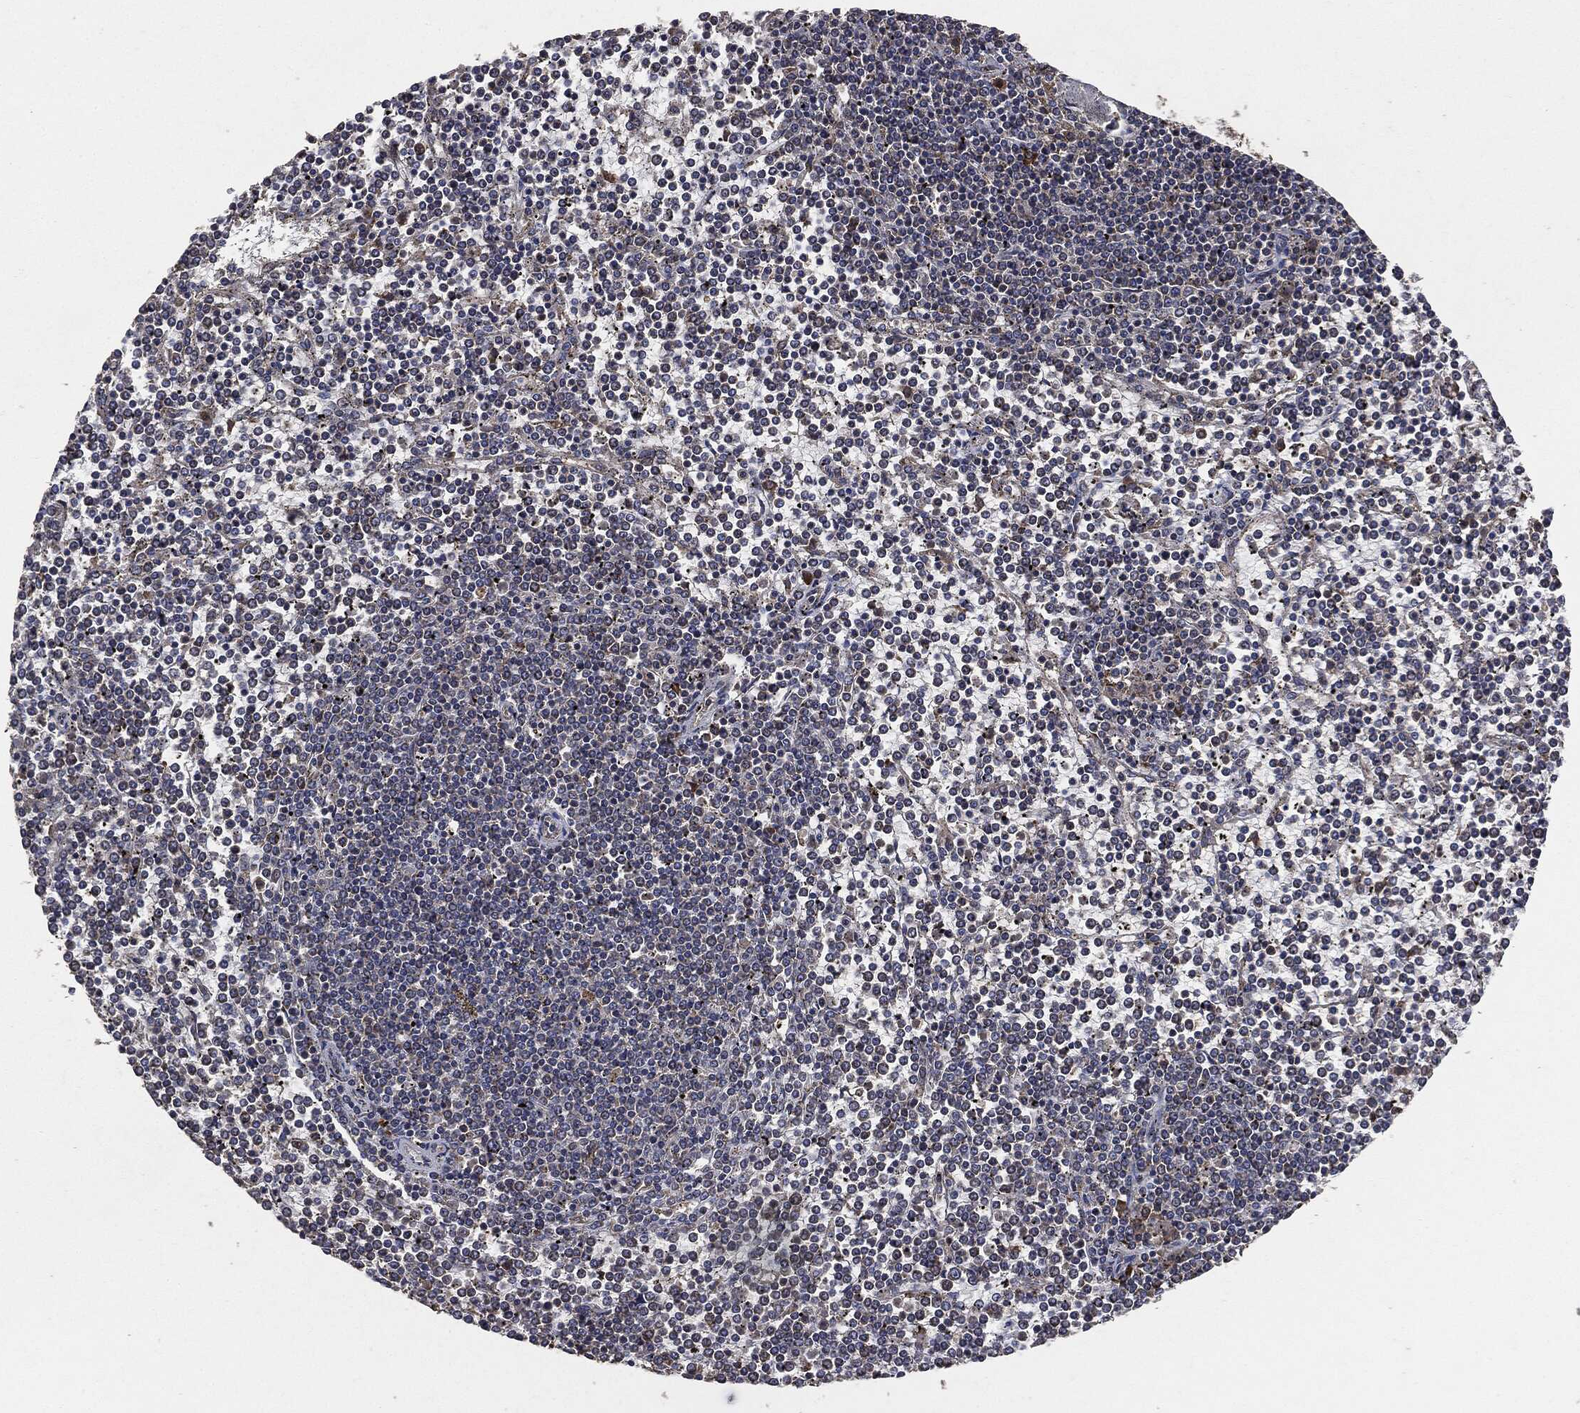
{"staining": {"intensity": "negative", "quantity": "none", "location": "none"}, "tissue": "lymphoma", "cell_type": "Tumor cells", "image_type": "cancer", "snomed": [{"axis": "morphology", "description": "Malignant lymphoma, non-Hodgkin's type, Low grade"}, {"axis": "topography", "description": "Spleen"}], "caption": "DAB immunohistochemical staining of human malignant lymphoma, non-Hodgkin's type (low-grade) displays no significant expression in tumor cells.", "gene": "STK3", "patient": {"sex": "female", "age": 19}}